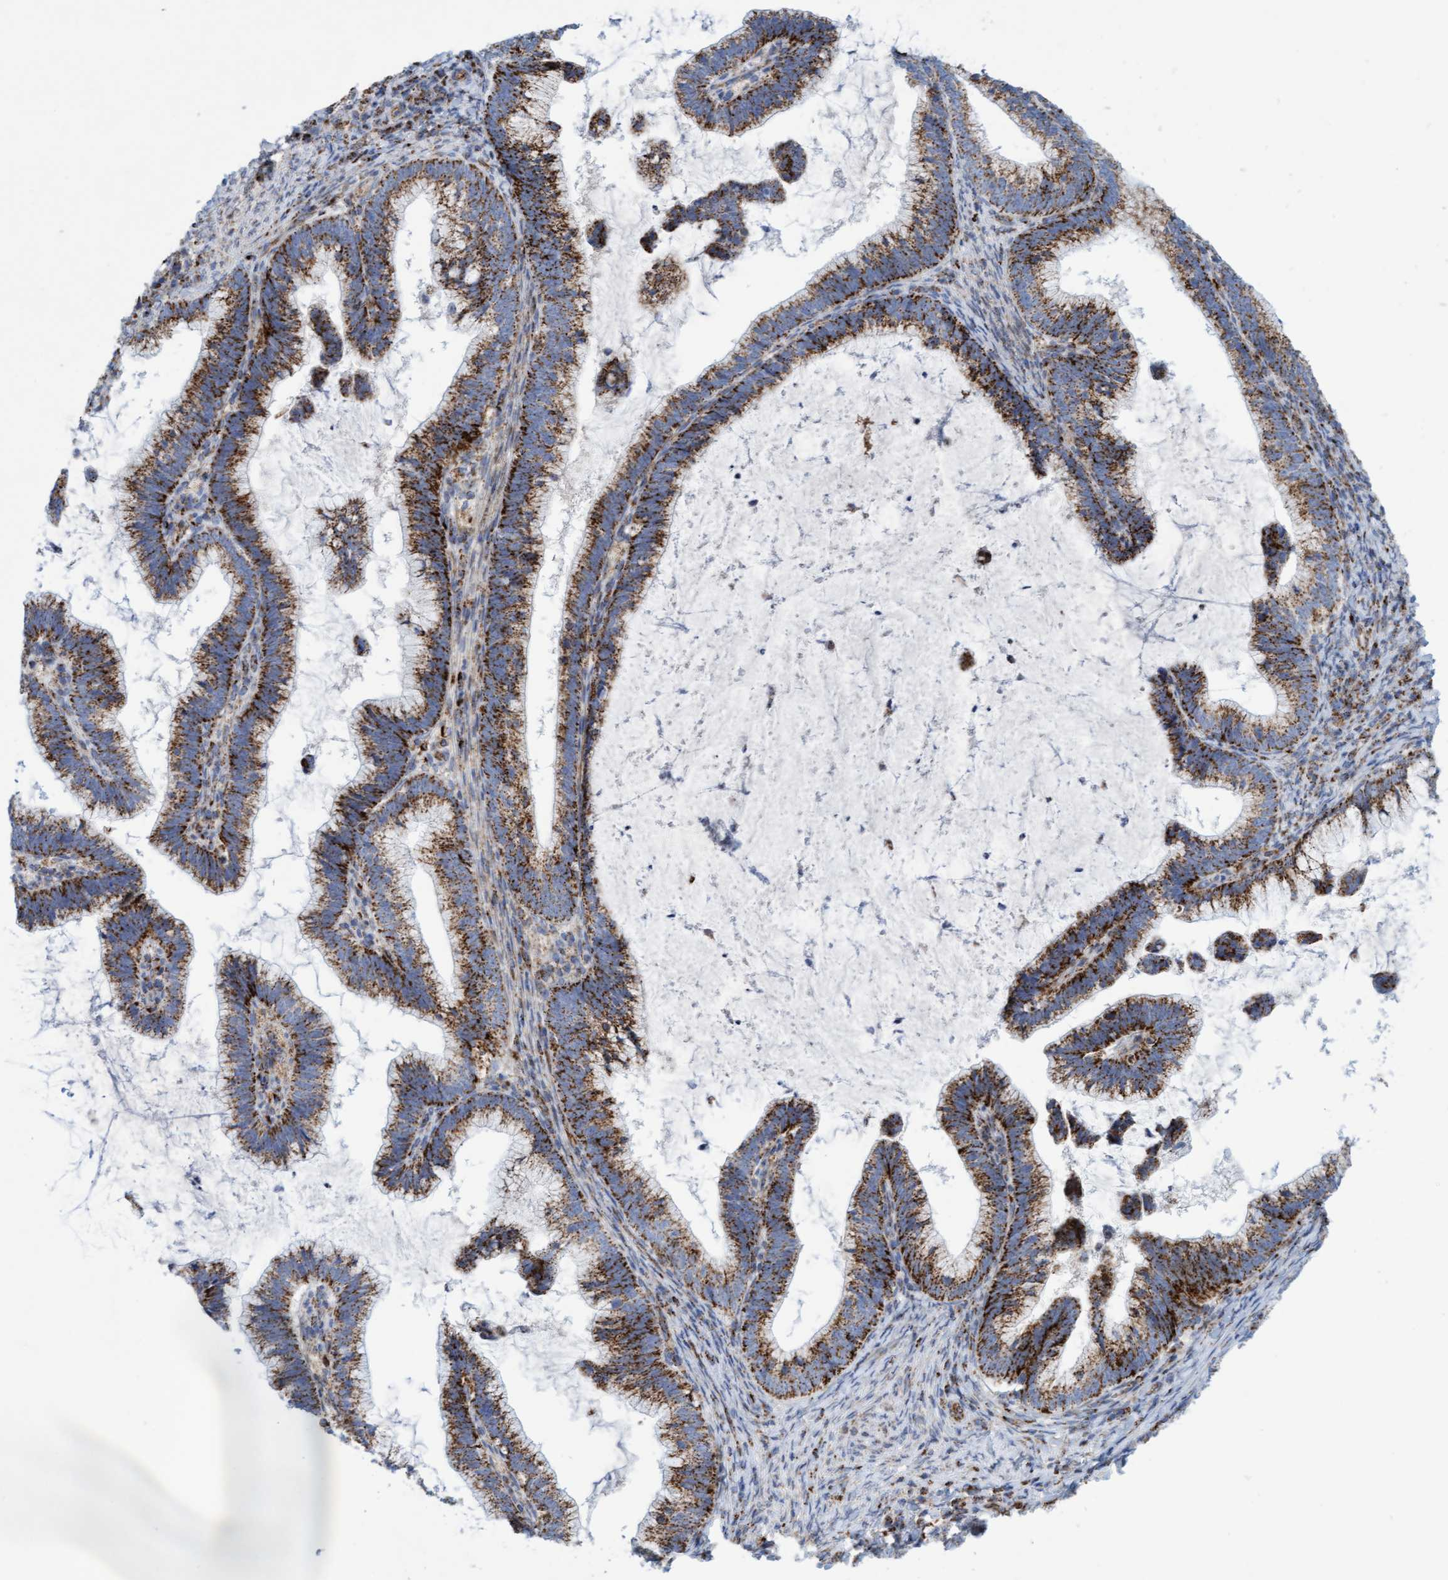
{"staining": {"intensity": "strong", "quantity": ">75%", "location": "cytoplasmic/membranous"}, "tissue": "cervical cancer", "cell_type": "Tumor cells", "image_type": "cancer", "snomed": [{"axis": "morphology", "description": "Adenocarcinoma, NOS"}, {"axis": "topography", "description": "Cervix"}], "caption": "IHC histopathology image of neoplastic tissue: adenocarcinoma (cervical) stained using IHC exhibits high levels of strong protein expression localized specifically in the cytoplasmic/membranous of tumor cells, appearing as a cytoplasmic/membranous brown color.", "gene": "GGTA1", "patient": {"sex": "female", "age": 36}}